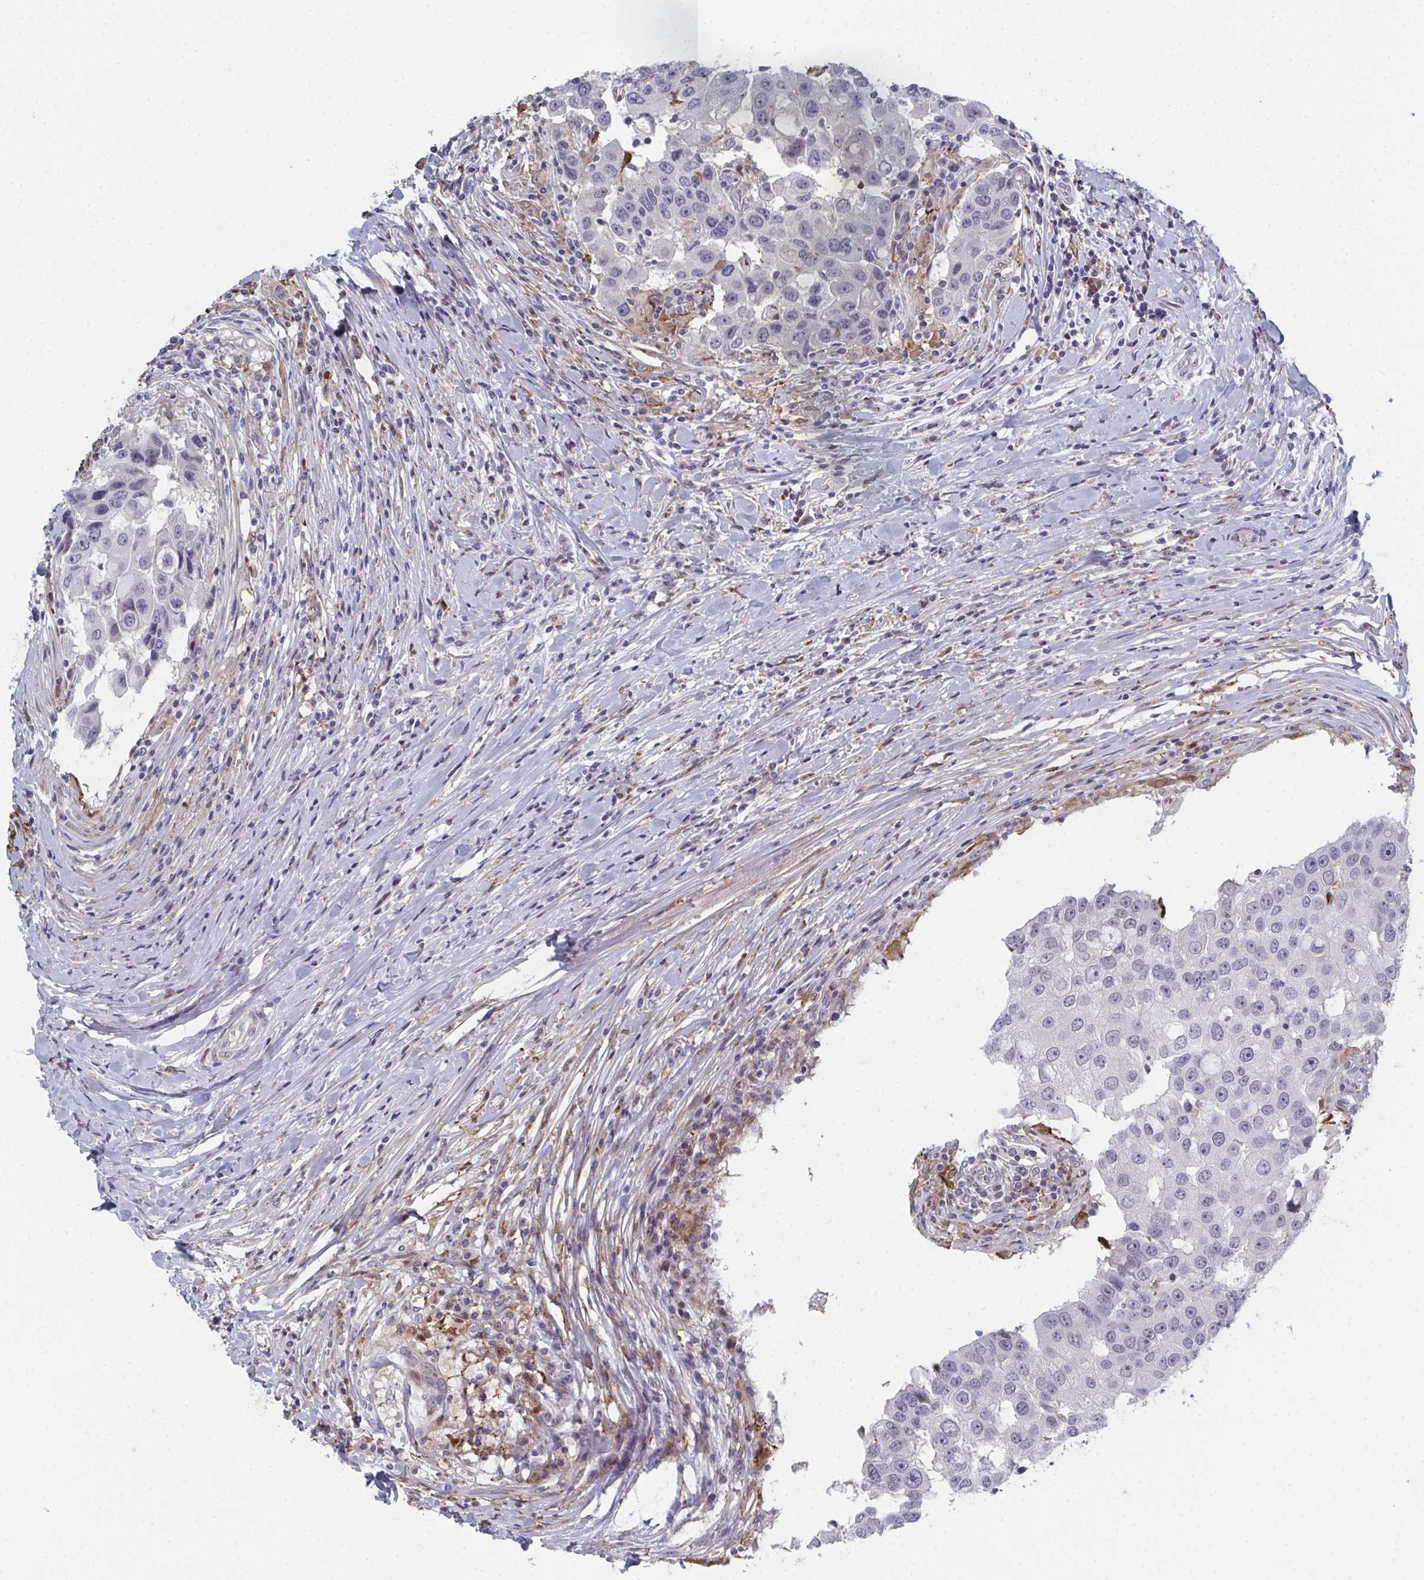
{"staining": {"intensity": "negative", "quantity": "none", "location": "none"}, "tissue": "breast cancer", "cell_type": "Tumor cells", "image_type": "cancer", "snomed": [{"axis": "morphology", "description": "Duct carcinoma"}, {"axis": "topography", "description": "Breast"}], "caption": "This is a photomicrograph of IHC staining of breast cancer, which shows no staining in tumor cells.", "gene": "PSMG1", "patient": {"sex": "female", "age": 27}}